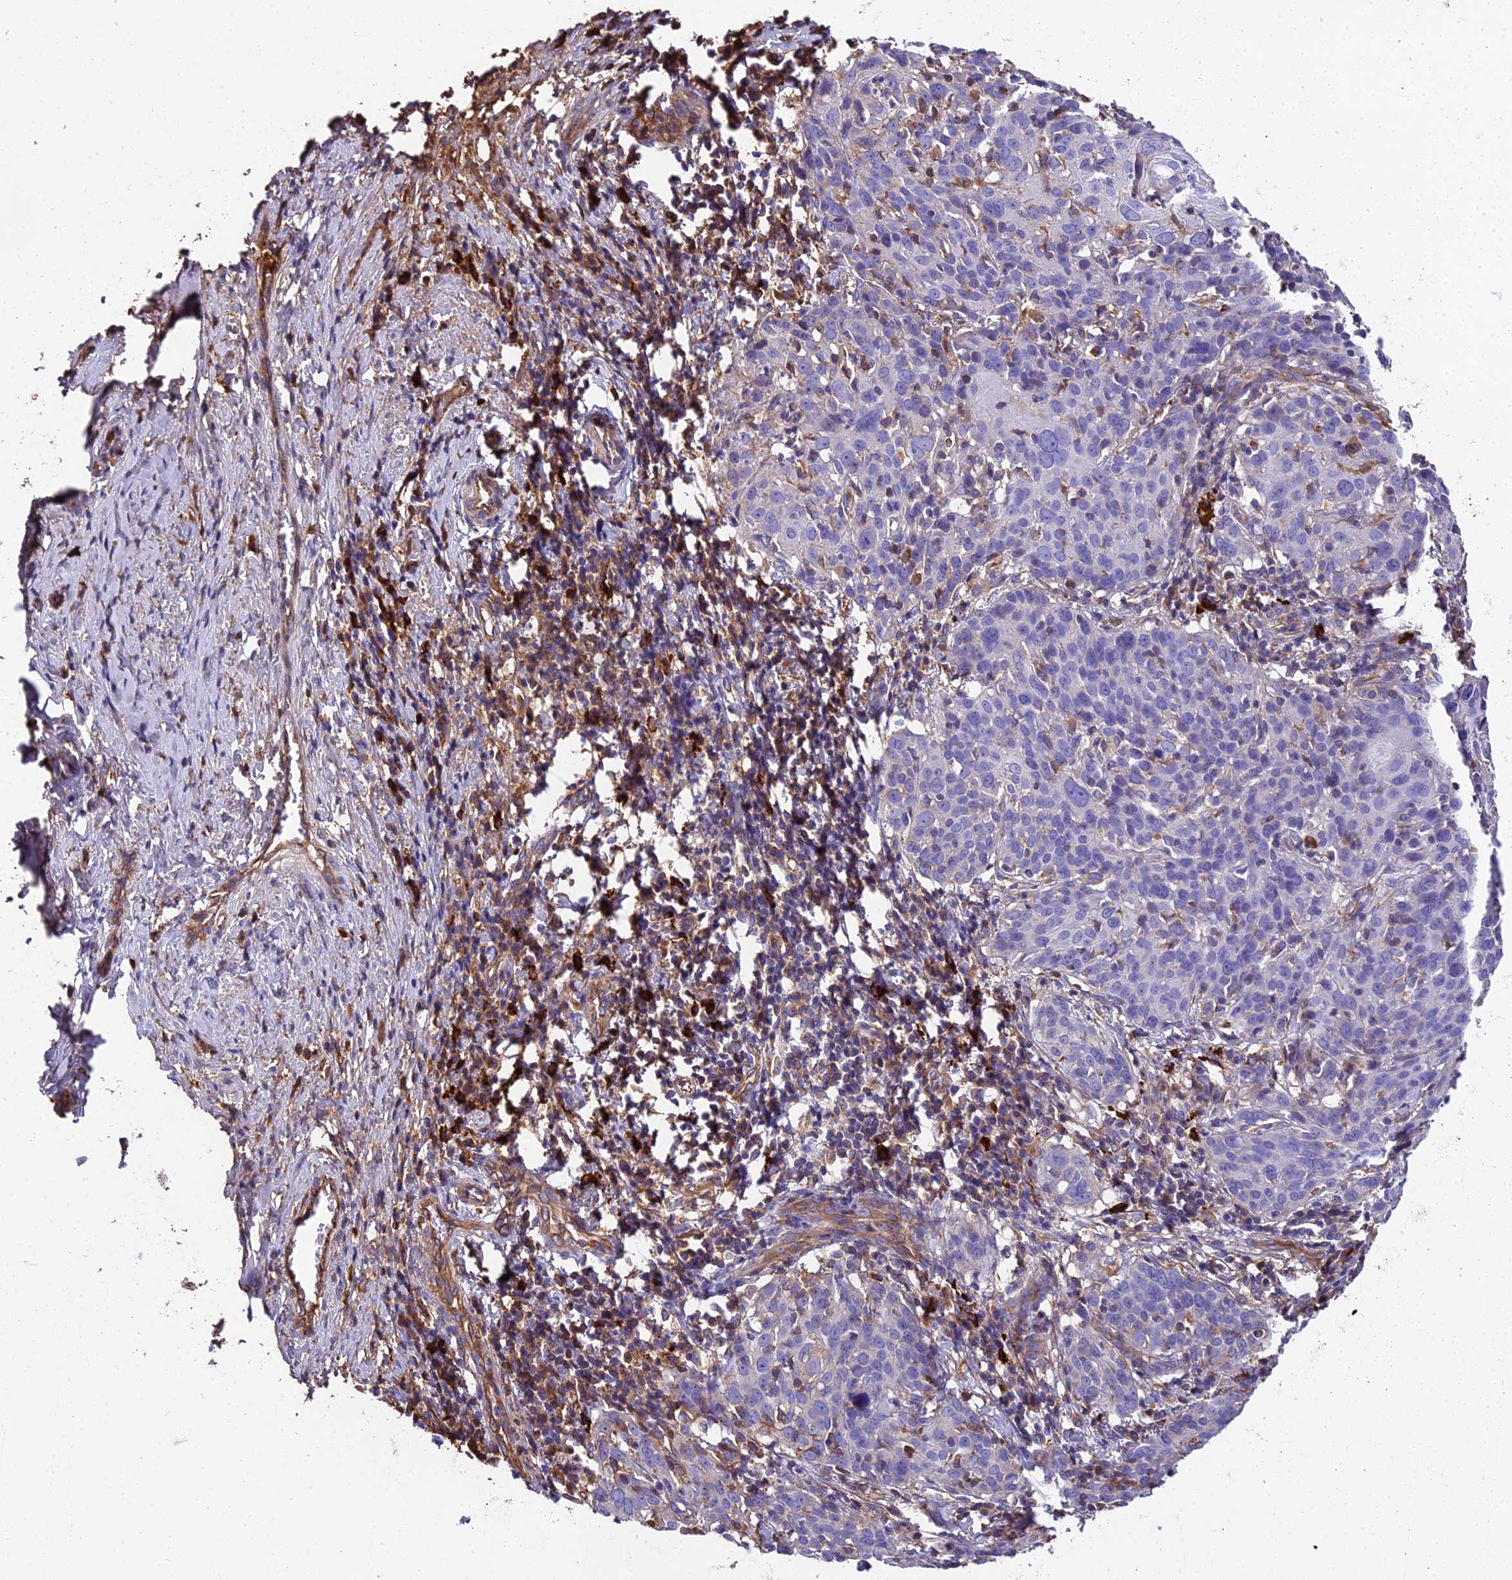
{"staining": {"intensity": "negative", "quantity": "none", "location": "none"}, "tissue": "cervical cancer", "cell_type": "Tumor cells", "image_type": "cancer", "snomed": [{"axis": "morphology", "description": "Squamous cell carcinoma, NOS"}, {"axis": "topography", "description": "Cervix"}], "caption": "IHC photomicrograph of cervical cancer stained for a protein (brown), which reveals no staining in tumor cells.", "gene": "BEX4", "patient": {"sex": "female", "age": 50}}